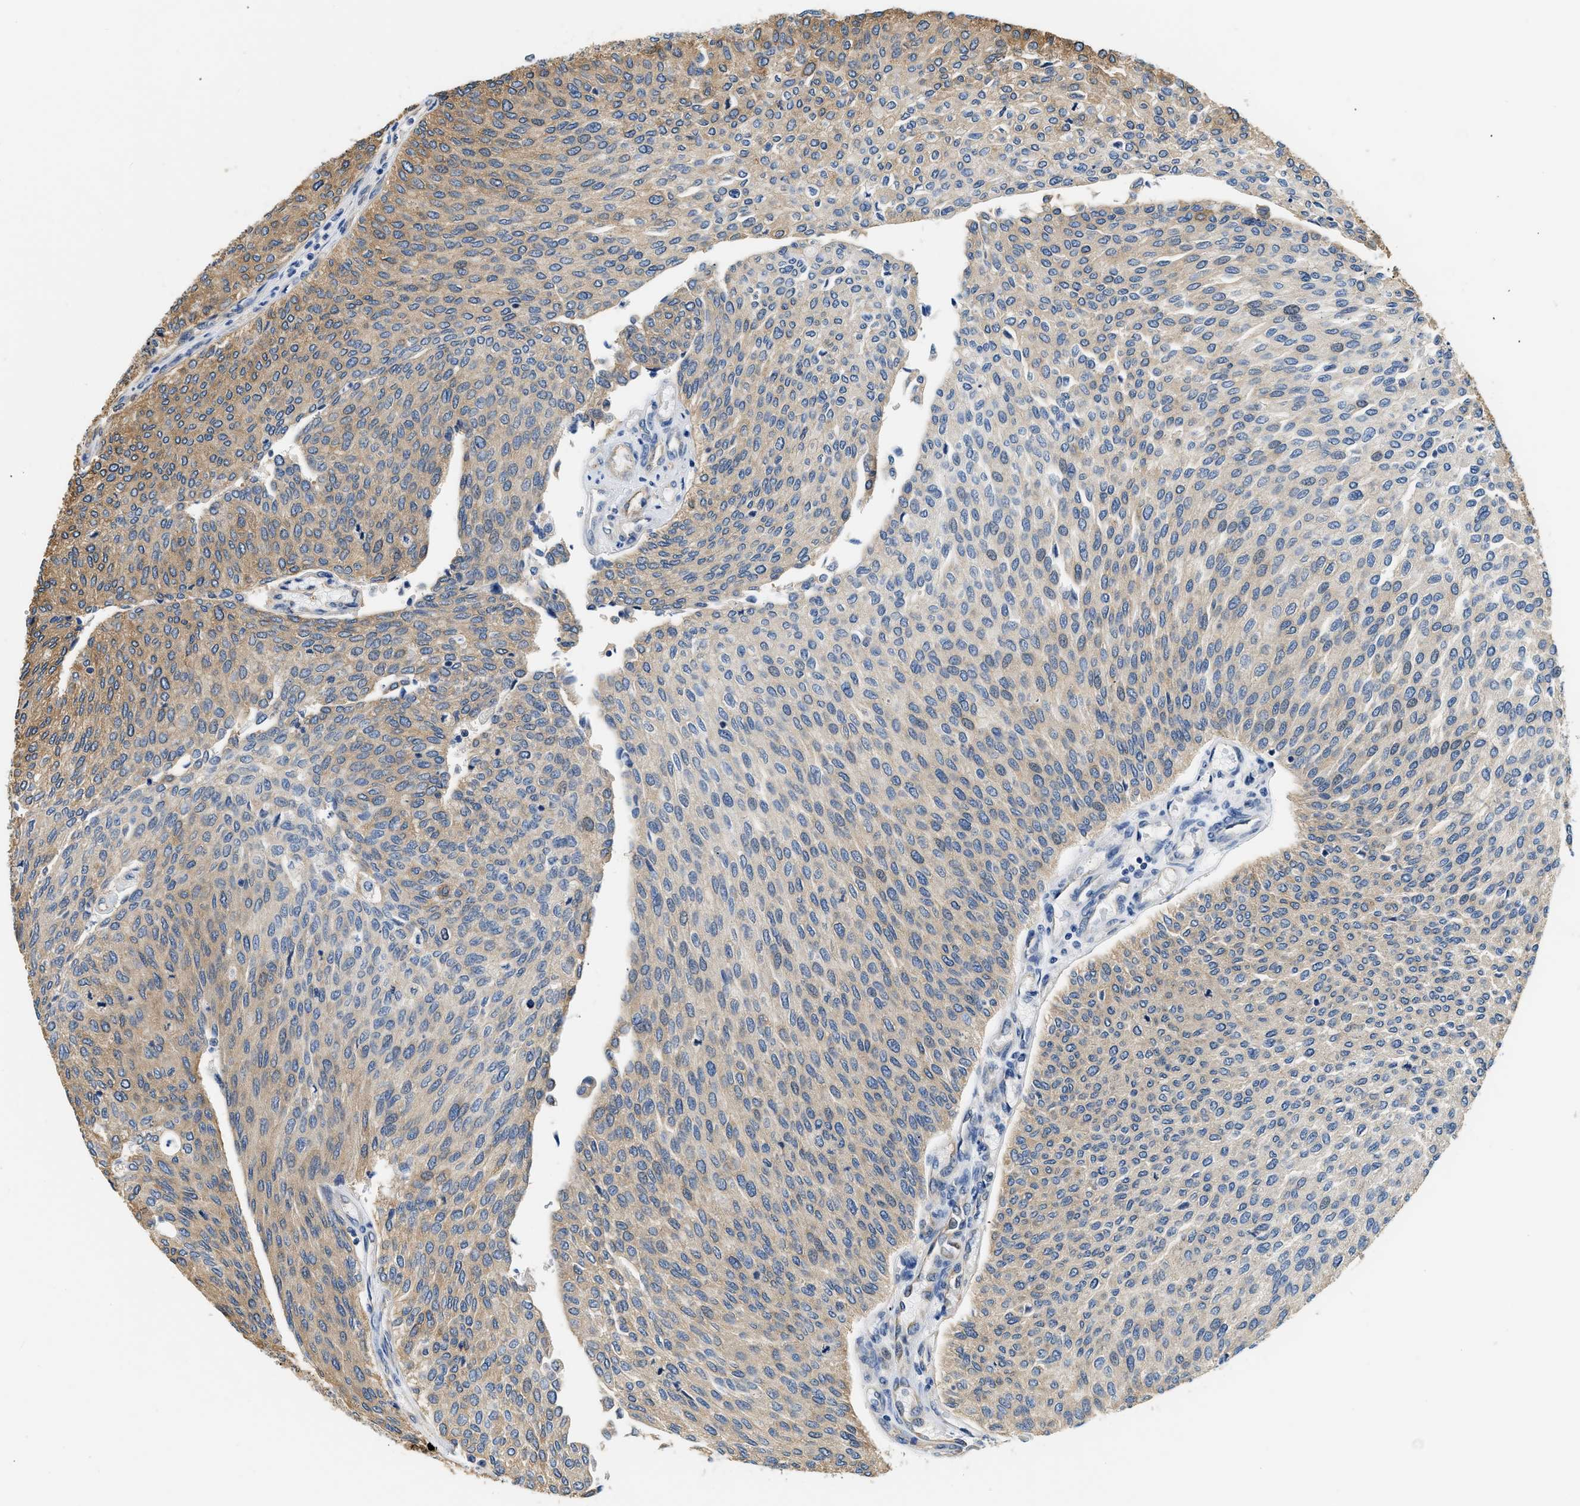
{"staining": {"intensity": "weak", "quantity": "25%-75%", "location": "cytoplasmic/membranous"}, "tissue": "urothelial cancer", "cell_type": "Tumor cells", "image_type": "cancer", "snomed": [{"axis": "morphology", "description": "Urothelial carcinoma, Low grade"}, {"axis": "topography", "description": "Urinary bladder"}], "caption": "Tumor cells exhibit weak cytoplasmic/membranous expression in about 25%-75% of cells in urothelial cancer.", "gene": "PPP2R1B", "patient": {"sex": "female", "age": 79}}